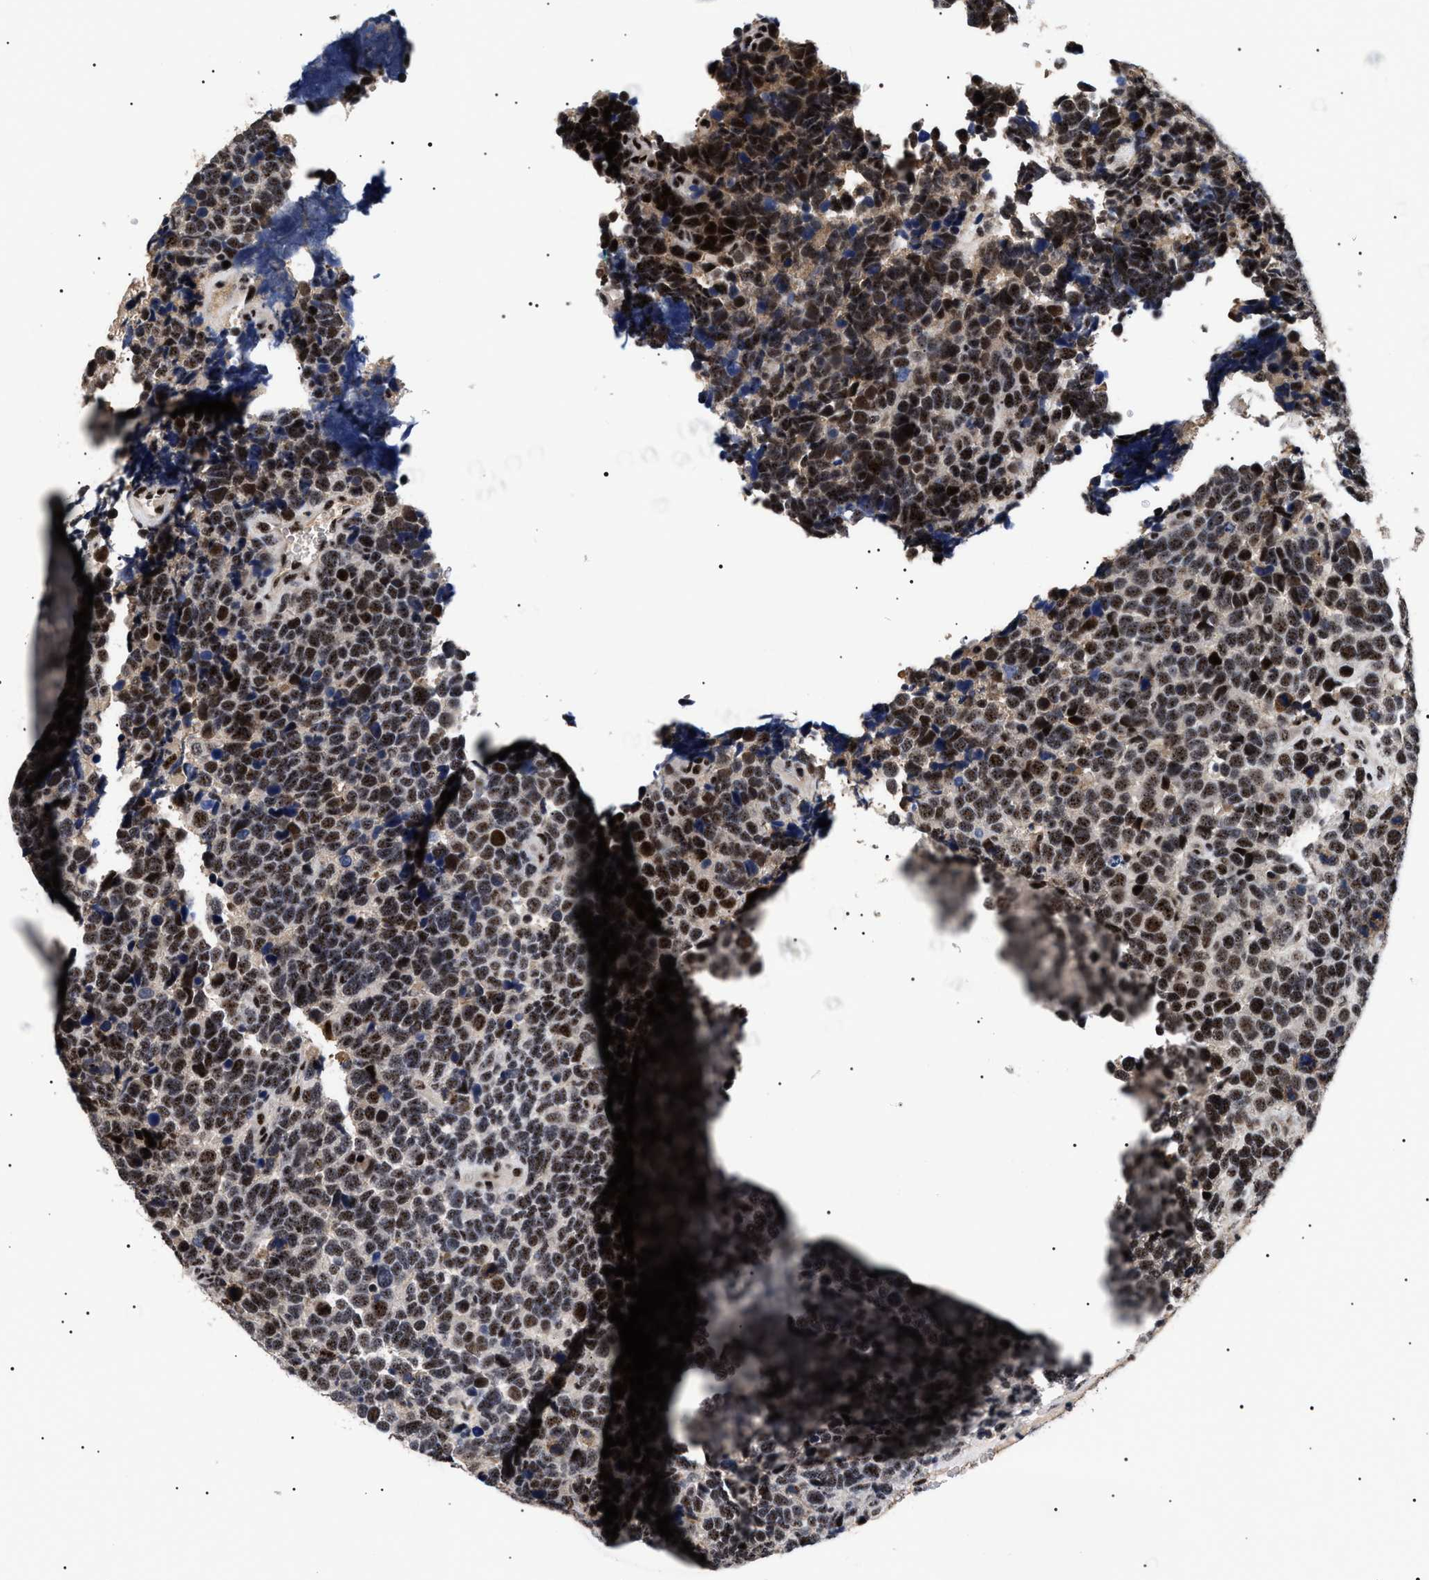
{"staining": {"intensity": "strong", "quantity": ">75%", "location": "cytoplasmic/membranous,nuclear"}, "tissue": "urothelial cancer", "cell_type": "Tumor cells", "image_type": "cancer", "snomed": [{"axis": "morphology", "description": "Urothelial carcinoma, High grade"}, {"axis": "topography", "description": "Urinary bladder"}], "caption": "Tumor cells show high levels of strong cytoplasmic/membranous and nuclear staining in about >75% of cells in human urothelial carcinoma (high-grade).", "gene": "CAAP1", "patient": {"sex": "female", "age": 82}}